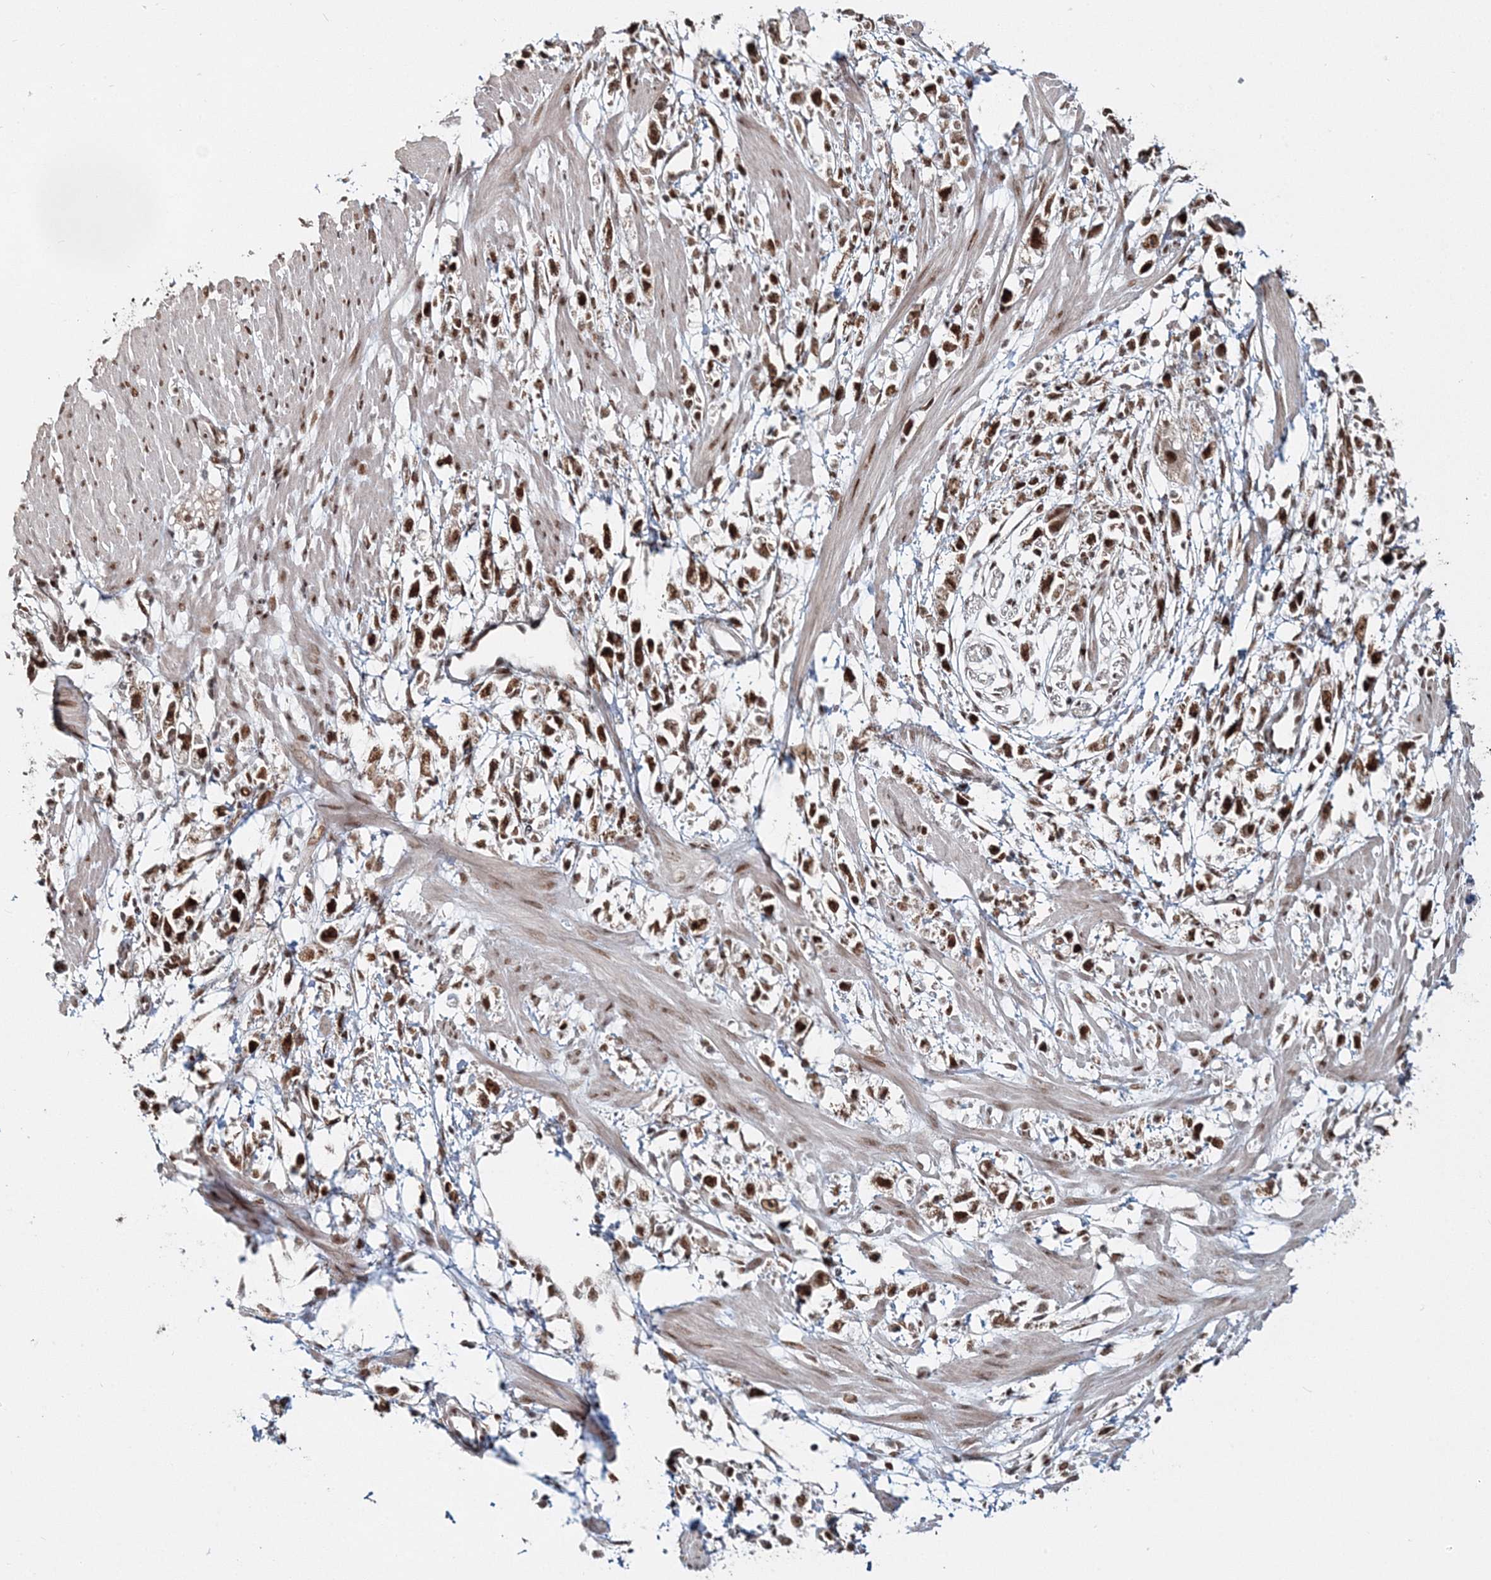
{"staining": {"intensity": "strong", "quantity": ">75%", "location": "nuclear"}, "tissue": "stomach cancer", "cell_type": "Tumor cells", "image_type": "cancer", "snomed": [{"axis": "morphology", "description": "Adenocarcinoma, NOS"}, {"axis": "topography", "description": "Stomach"}], "caption": "A photomicrograph showing strong nuclear expression in approximately >75% of tumor cells in stomach adenocarcinoma, as visualized by brown immunohistochemical staining.", "gene": "QRICH1", "patient": {"sex": "female", "age": 59}}